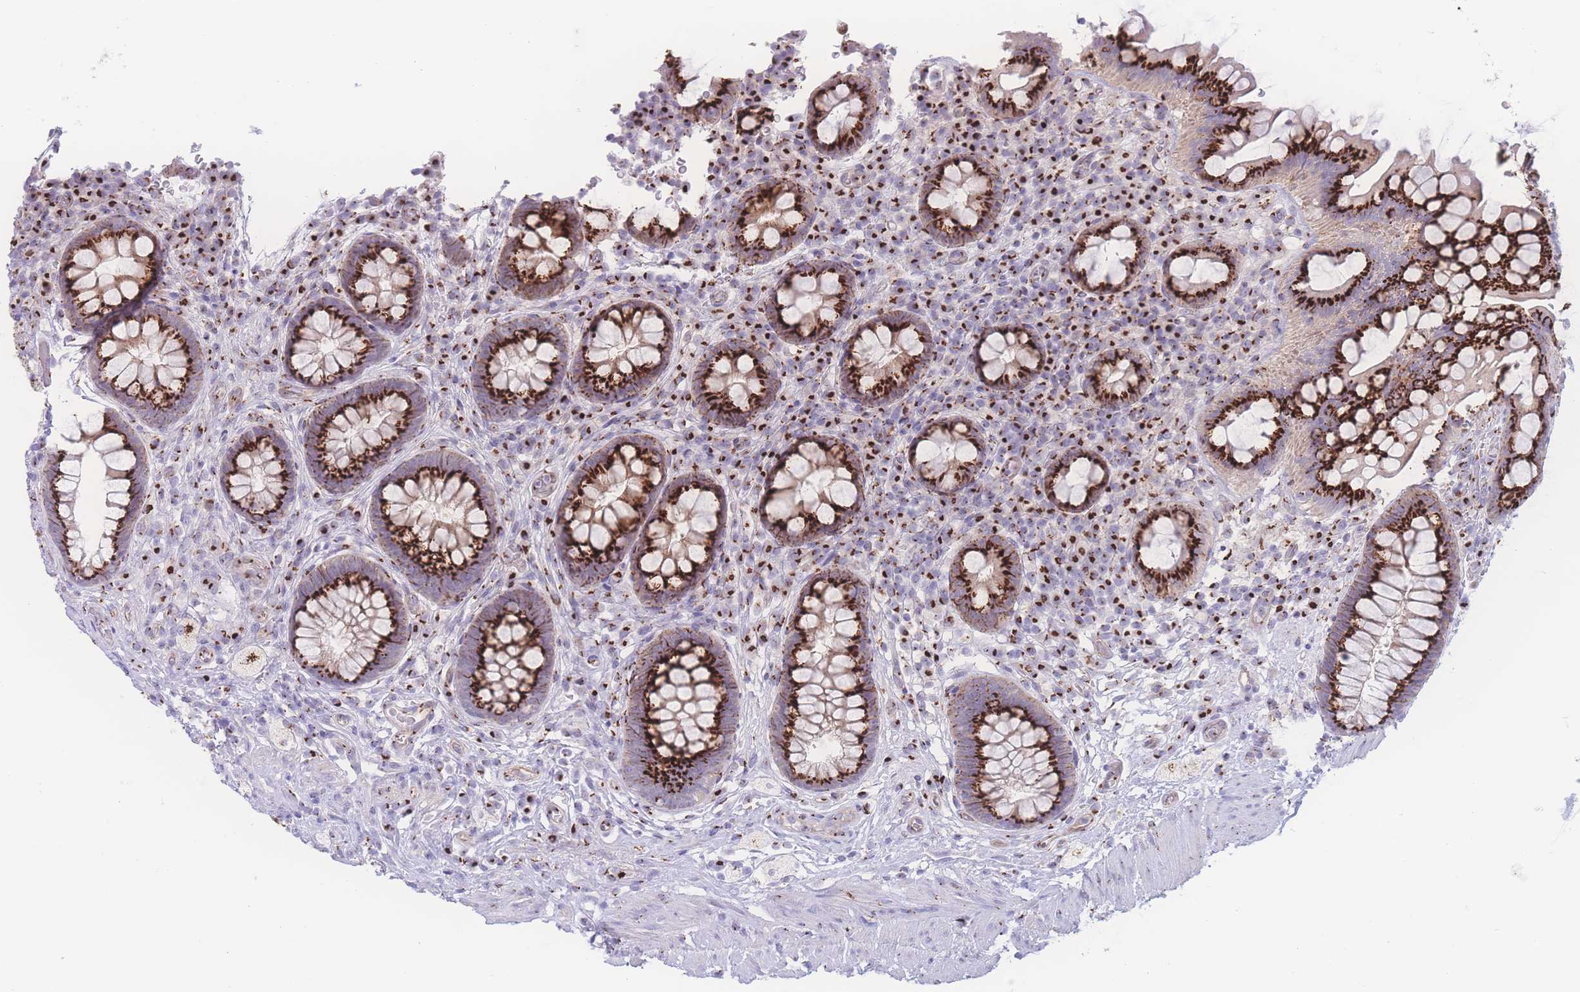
{"staining": {"intensity": "strong", "quantity": ">75%", "location": "cytoplasmic/membranous"}, "tissue": "rectum", "cell_type": "Glandular cells", "image_type": "normal", "snomed": [{"axis": "morphology", "description": "Normal tissue, NOS"}, {"axis": "topography", "description": "Rectum"}, {"axis": "topography", "description": "Peripheral nerve tissue"}], "caption": "Rectum stained with a brown dye demonstrates strong cytoplasmic/membranous positive expression in approximately >75% of glandular cells.", "gene": "GOLM2", "patient": {"sex": "female", "age": 69}}